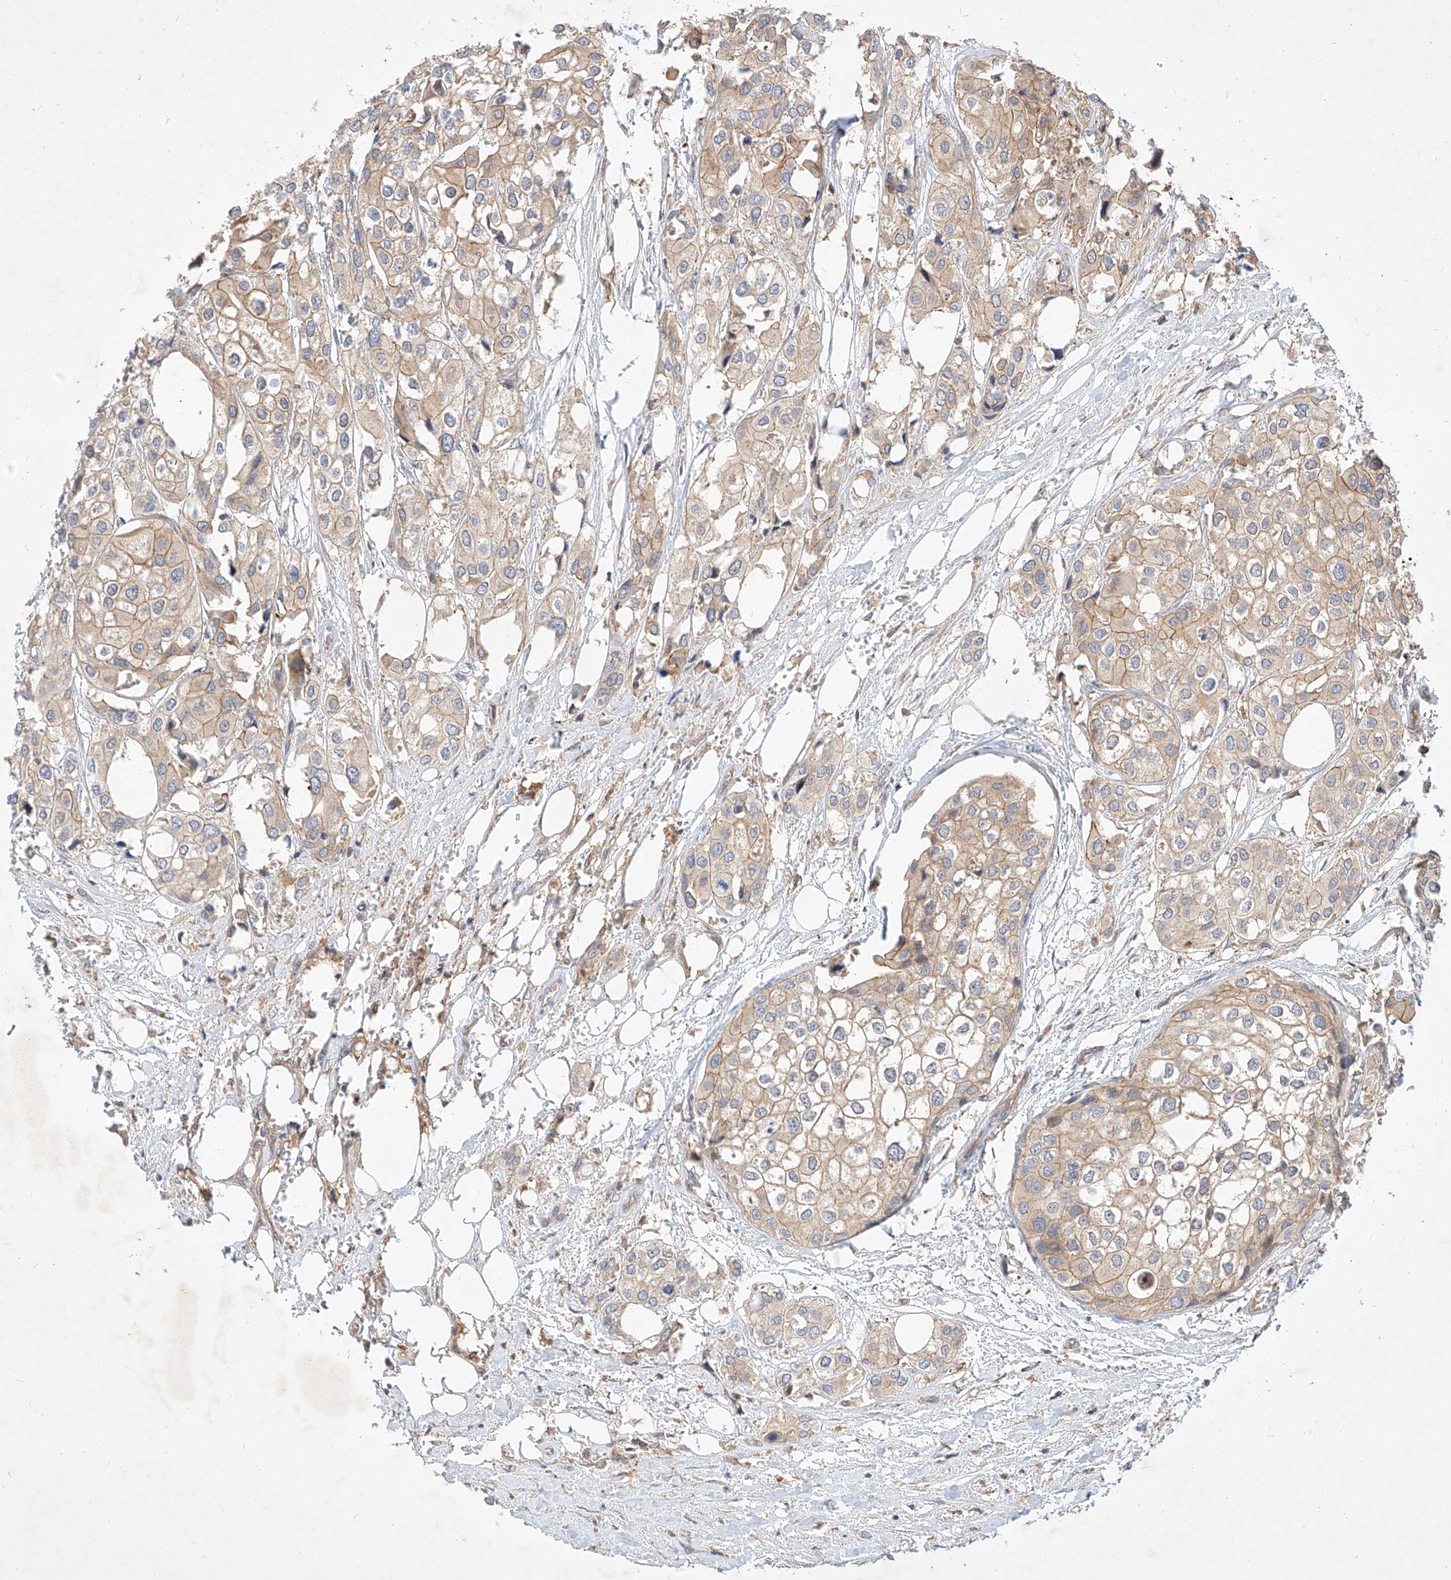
{"staining": {"intensity": "weak", "quantity": ">75%", "location": "cytoplasmic/membranous"}, "tissue": "urothelial cancer", "cell_type": "Tumor cells", "image_type": "cancer", "snomed": [{"axis": "morphology", "description": "Urothelial carcinoma, High grade"}, {"axis": "topography", "description": "Urinary bladder"}], "caption": "About >75% of tumor cells in human urothelial carcinoma (high-grade) demonstrate weak cytoplasmic/membranous protein positivity as visualized by brown immunohistochemical staining.", "gene": "NFAM1", "patient": {"sex": "male", "age": 64}}